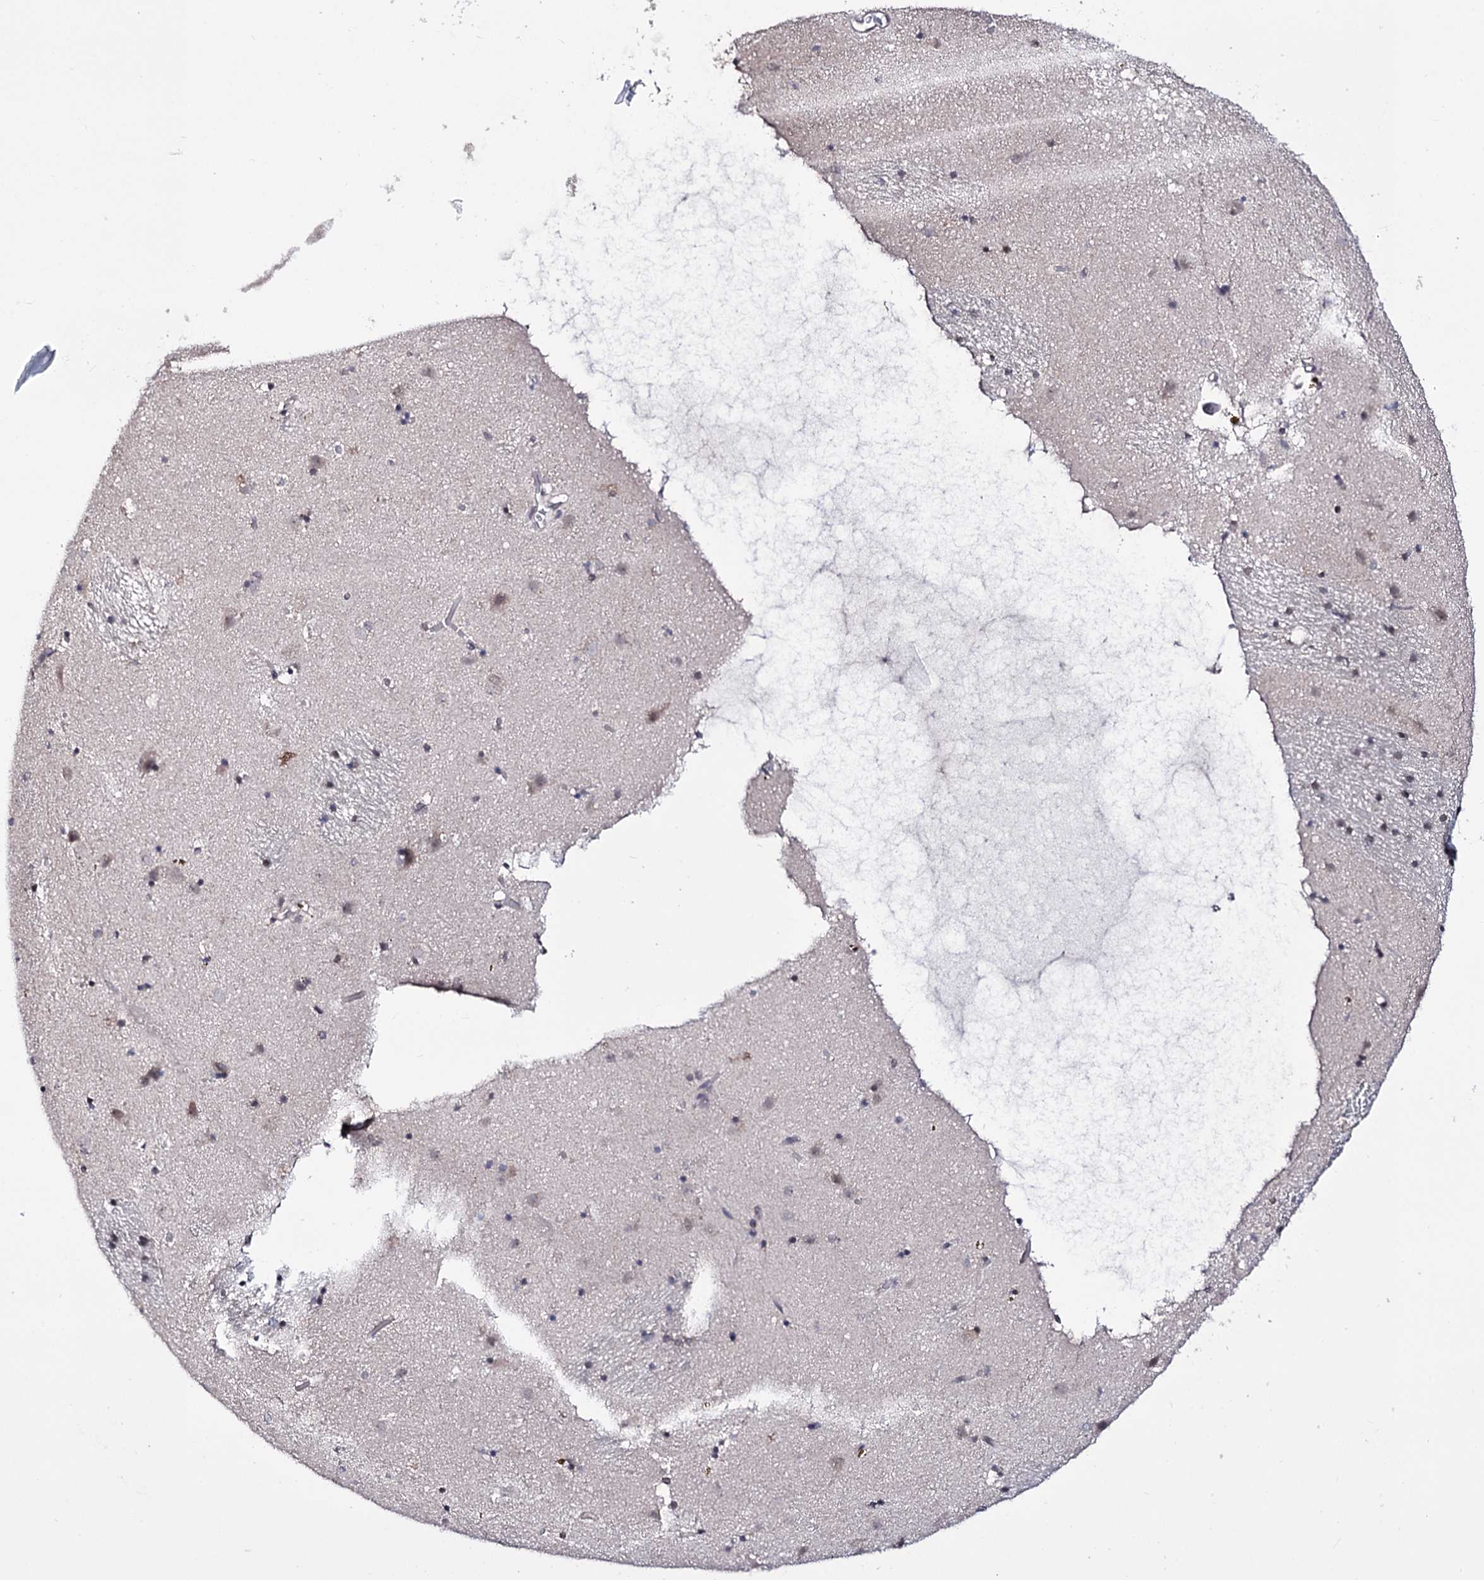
{"staining": {"intensity": "weak", "quantity": "<25%", "location": "nuclear"}, "tissue": "caudate", "cell_type": "Glial cells", "image_type": "normal", "snomed": [{"axis": "morphology", "description": "Normal tissue, NOS"}, {"axis": "topography", "description": "Lateral ventricle wall"}], "caption": "Immunohistochemistry photomicrograph of benign human caudate stained for a protein (brown), which shows no positivity in glial cells. The staining was performed using DAB (3,3'-diaminobenzidine) to visualize the protein expression in brown, while the nuclei were stained in blue with hematoxylin (Magnification: 20x).", "gene": "PPRC1", "patient": {"sex": "male", "age": 70}}